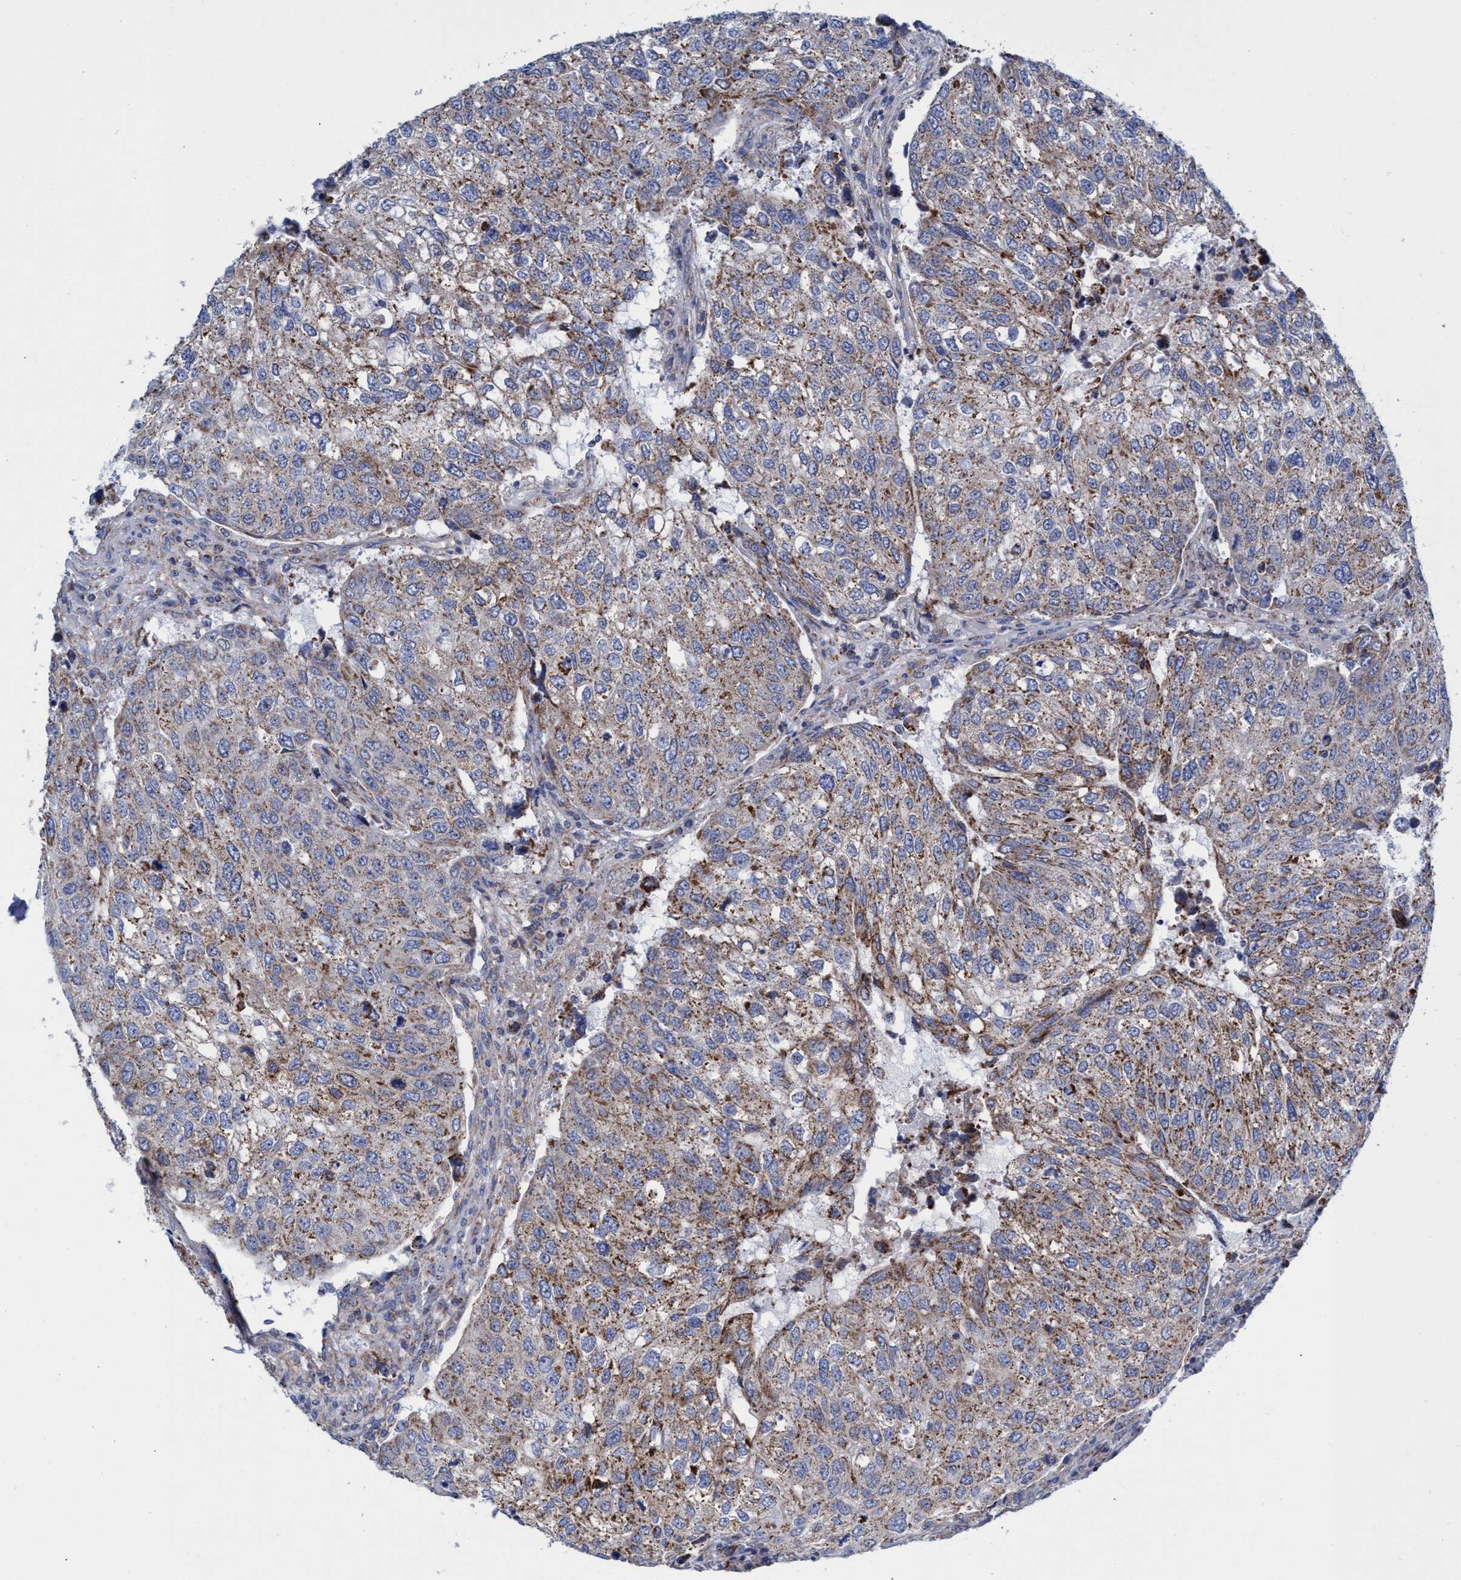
{"staining": {"intensity": "moderate", "quantity": ">75%", "location": "cytoplasmic/membranous"}, "tissue": "urothelial cancer", "cell_type": "Tumor cells", "image_type": "cancer", "snomed": [{"axis": "morphology", "description": "Urothelial carcinoma, High grade"}, {"axis": "topography", "description": "Lymph node"}, {"axis": "topography", "description": "Urinary bladder"}], "caption": "Immunohistochemistry (IHC) staining of urothelial cancer, which exhibits medium levels of moderate cytoplasmic/membranous expression in about >75% of tumor cells indicating moderate cytoplasmic/membranous protein expression. The staining was performed using DAB (3,3'-diaminobenzidine) (brown) for protein detection and nuclei were counterstained in hematoxylin (blue).", "gene": "ZNF750", "patient": {"sex": "male", "age": 51}}